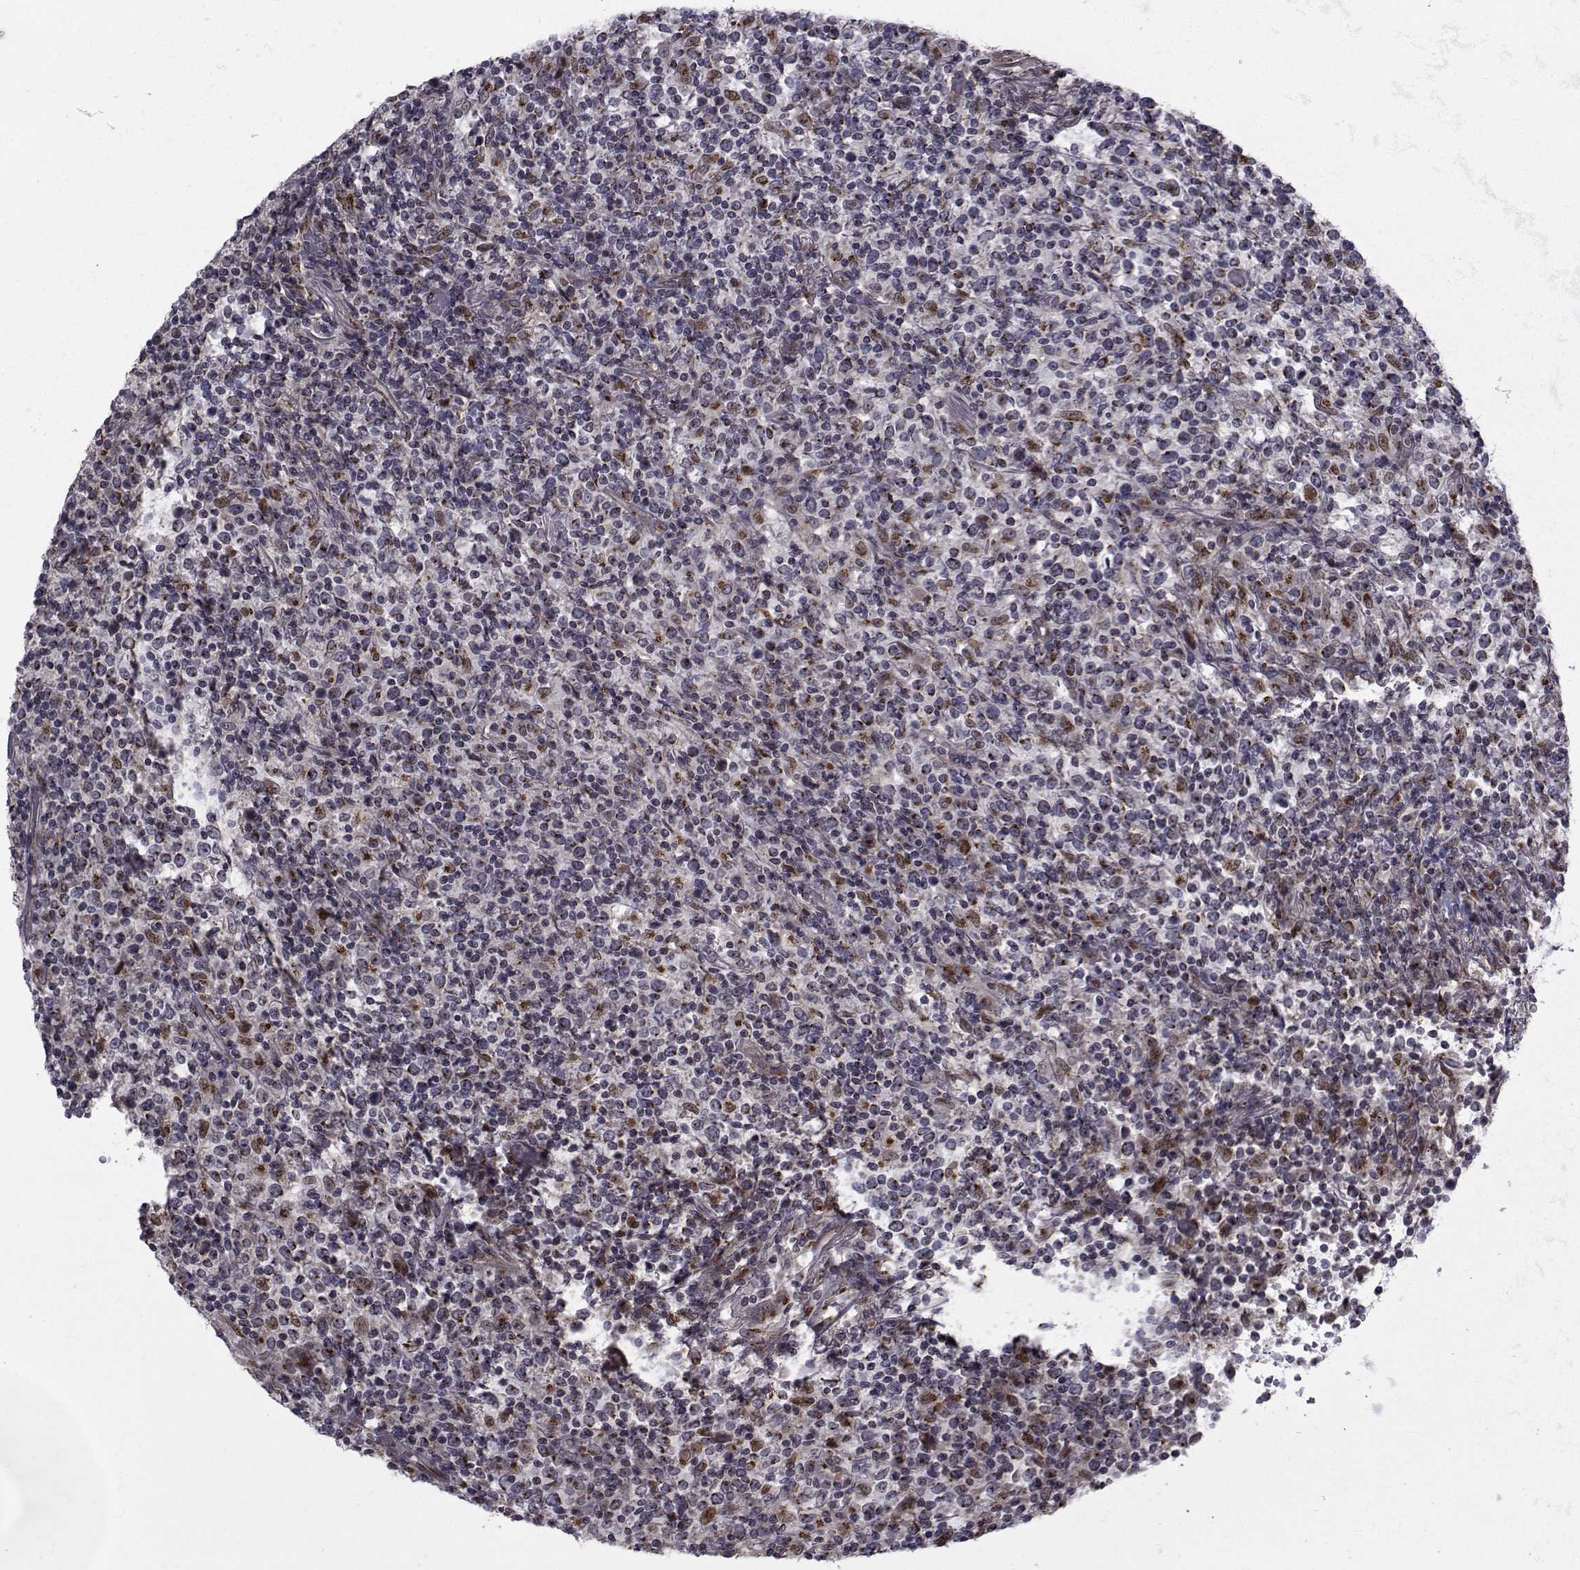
{"staining": {"intensity": "negative", "quantity": "none", "location": "none"}, "tissue": "lymphoma", "cell_type": "Tumor cells", "image_type": "cancer", "snomed": [{"axis": "morphology", "description": "Malignant lymphoma, non-Hodgkin's type, High grade"}, {"axis": "topography", "description": "Lung"}], "caption": "A micrograph of high-grade malignant lymphoma, non-Hodgkin's type stained for a protein reveals no brown staining in tumor cells. The staining was performed using DAB (3,3'-diaminobenzidine) to visualize the protein expression in brown, while the nuclei were stained in blue with hematoxylin (Magnification: 20x).", "gene": "ATP6V1C2", "patient": {"sex": "male", "age": 79}}